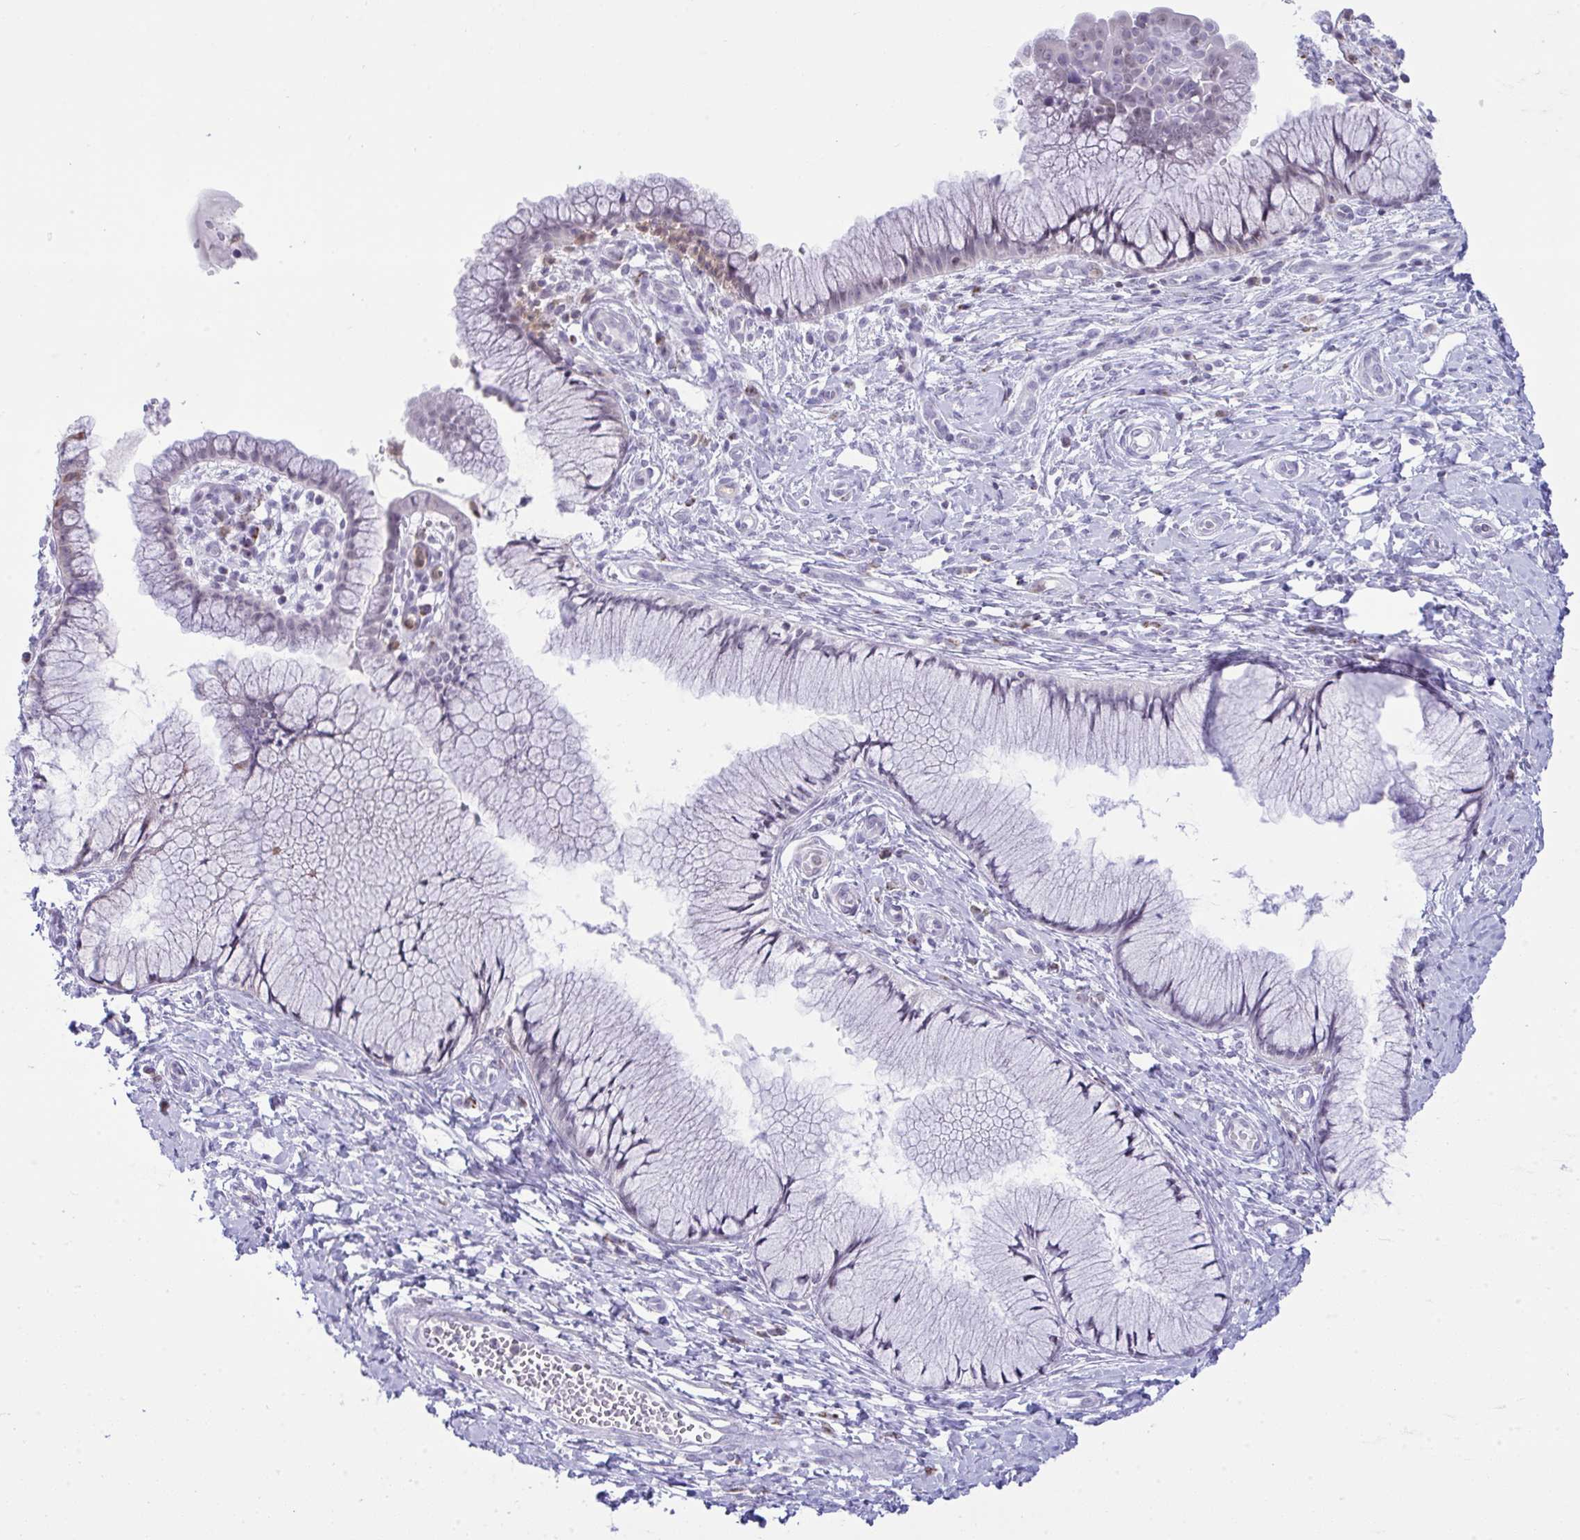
{"staining": {"intensity": "weak", "quantity": "<25%", "location": "cytoplasmic/membranous"}, "tissue": "cervix", "cell_type": "Glandular cells", "image_type": "normal", "snomed": [{"axis": "morphology", "description": "Normal tissue, NOS"}, {"axis": "topography", "description": "Cervix"}], "caption": "Human cervix stained for a protein using immunohistochemistry (IHC) reveals no staining in glandular cells.", "gene": "PLA2G12B", "patient": {"sex": "female", "age": 37}}